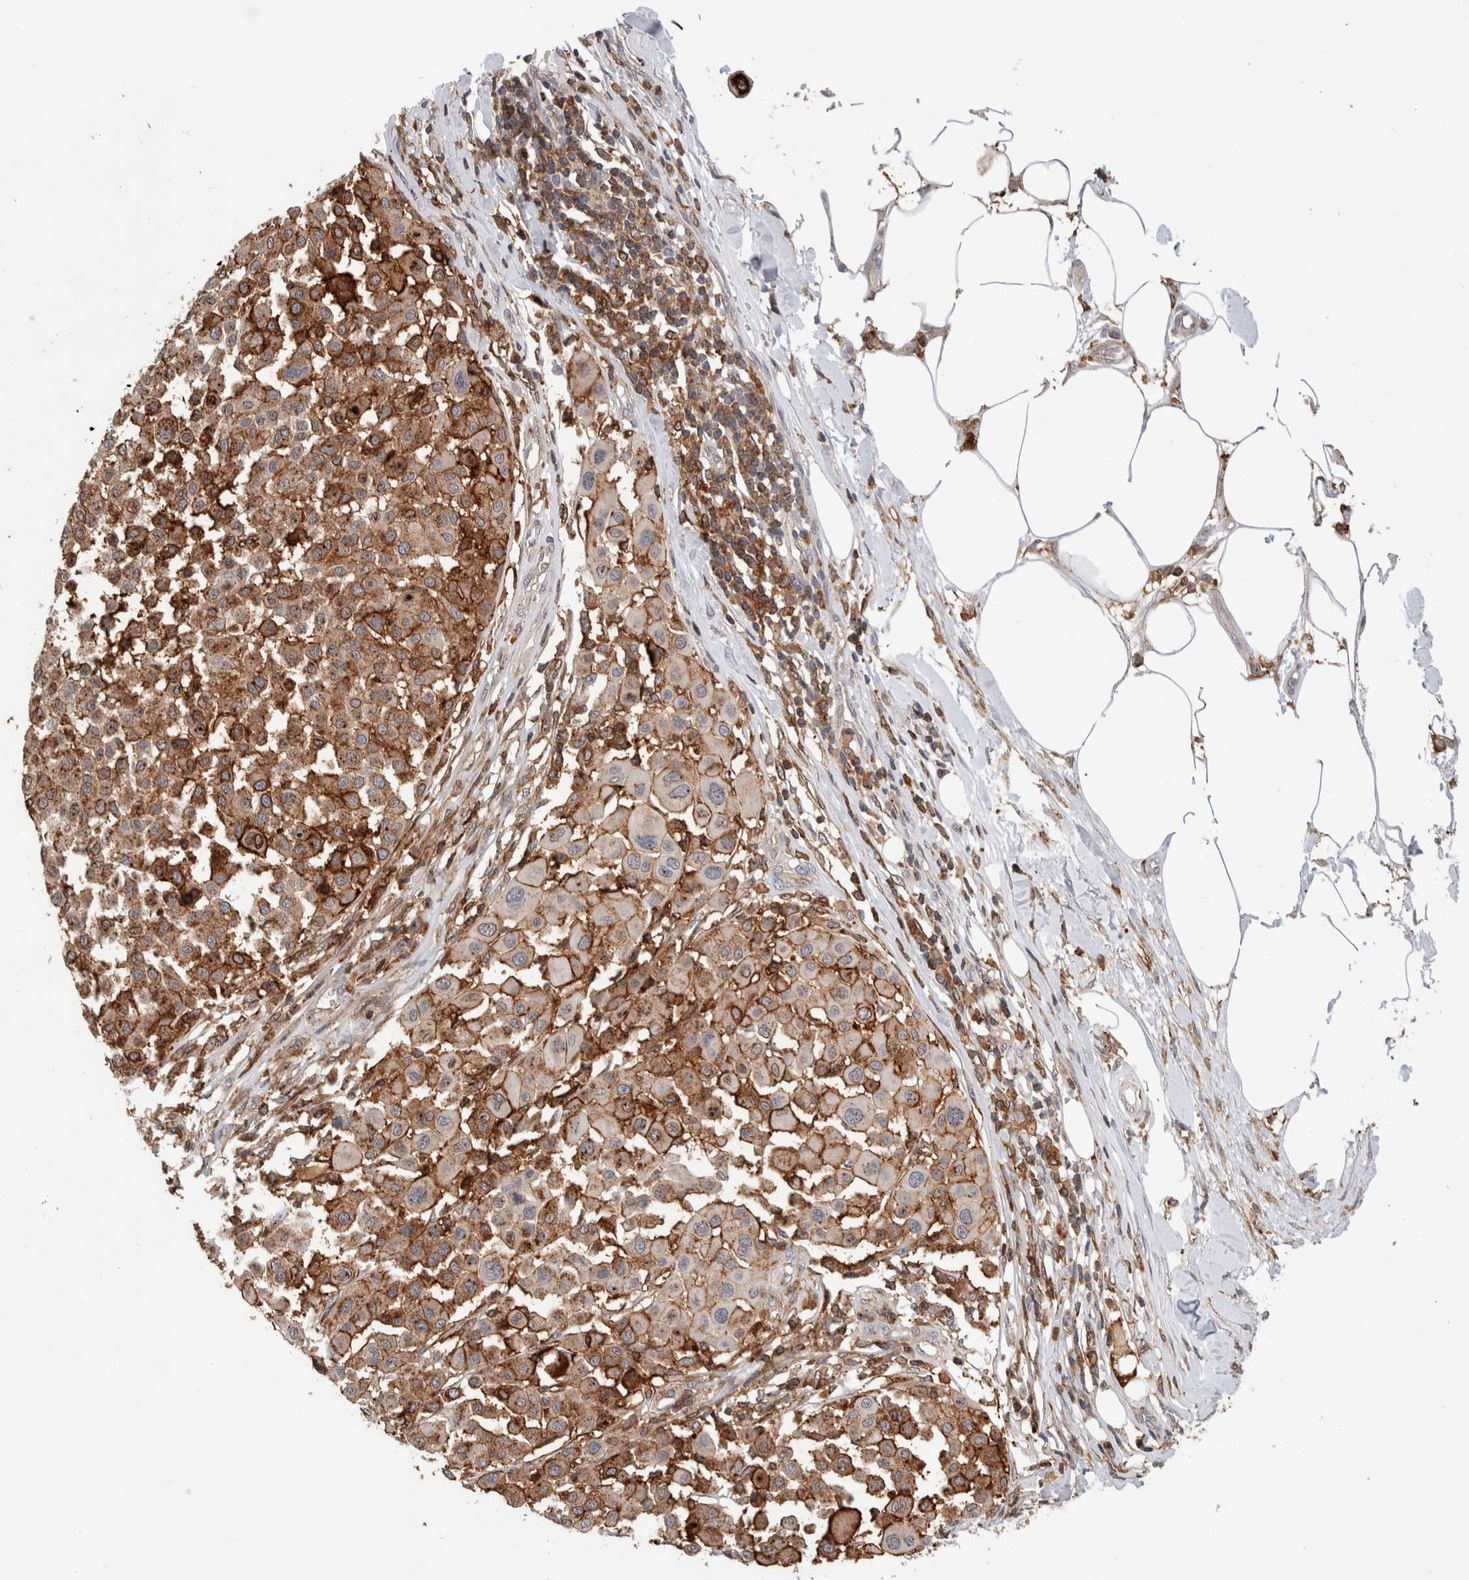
{"staining": {"intensity": "moderate", "quantity": ">75%", "location": "cytoplasmic/membranous"}, "tissue": "melanoma", "cell_type": "Tumor cells", "image_type": "cancer", "snomed": [{"axis": "morphology", "description": "Malignant melanoma, Metastatic site"}, {"axis": "topography", "description": "Soft tissue"}], "caption": "Protein expression analysis of malignant melanoma (metastatic site) reveals moderate cytoplasmic/membranous positivity in about >75% of tumor cells.", "gene": "CCDC88B", "patient": {"sex": "male", "age": 41}}